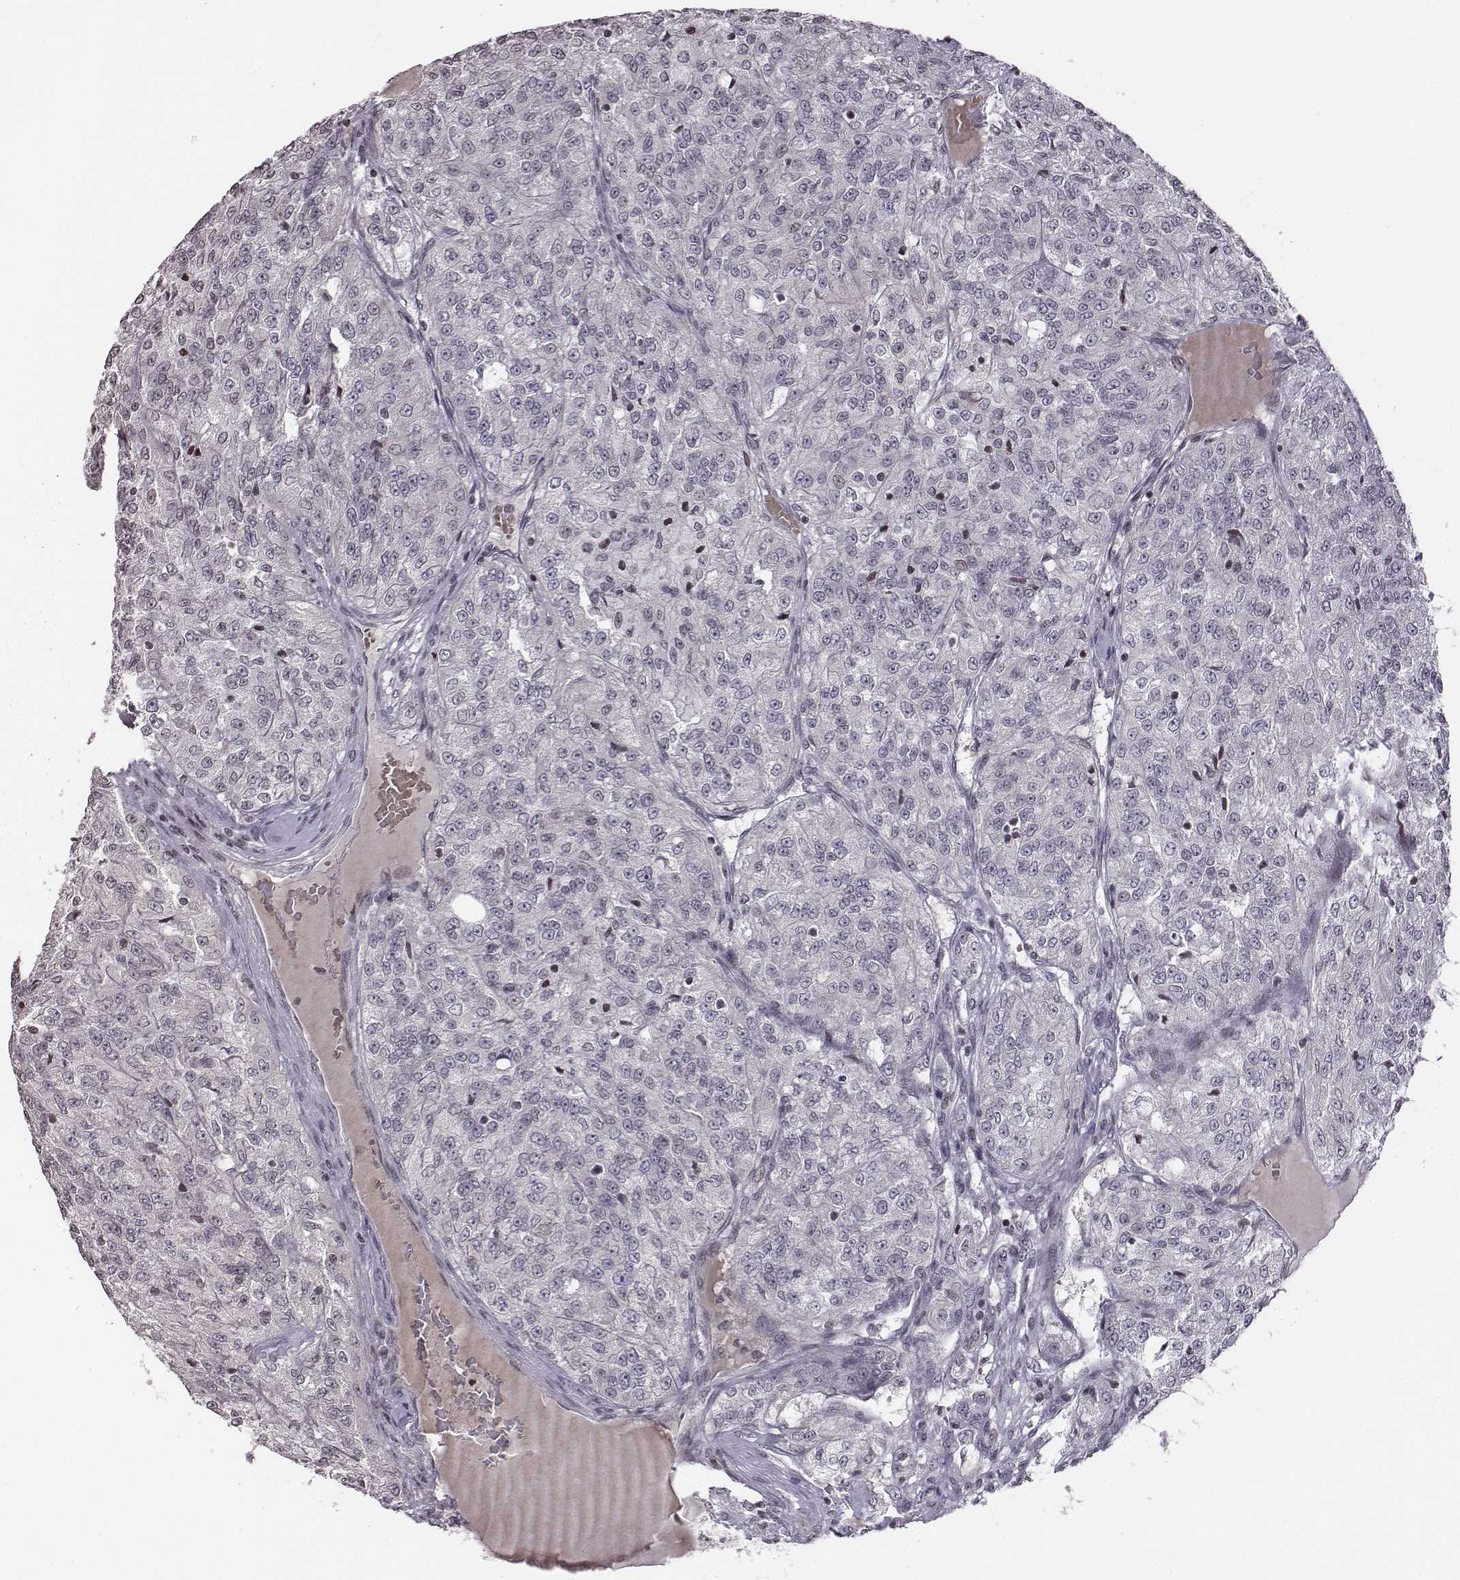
{"staining": {"intensity": "negative", "quantity": "none", "location": "none"}, "tissue": "renal cancer", "cell_type": "Tumor cells", "image_type": "cancer", "snomed": [{"axis": "morphology", "description": "Adenocarcinoma, NOS"}, {"axis": "topography", "description": "Kidney"}], "caption": "High power microscopy photomicrograph of an immunohistochemistry micrograph of renal cancer, revealing no significant expression in tumor cells.", "gene": "GRM4", "patient": {"sex": "female", "age": 63}}